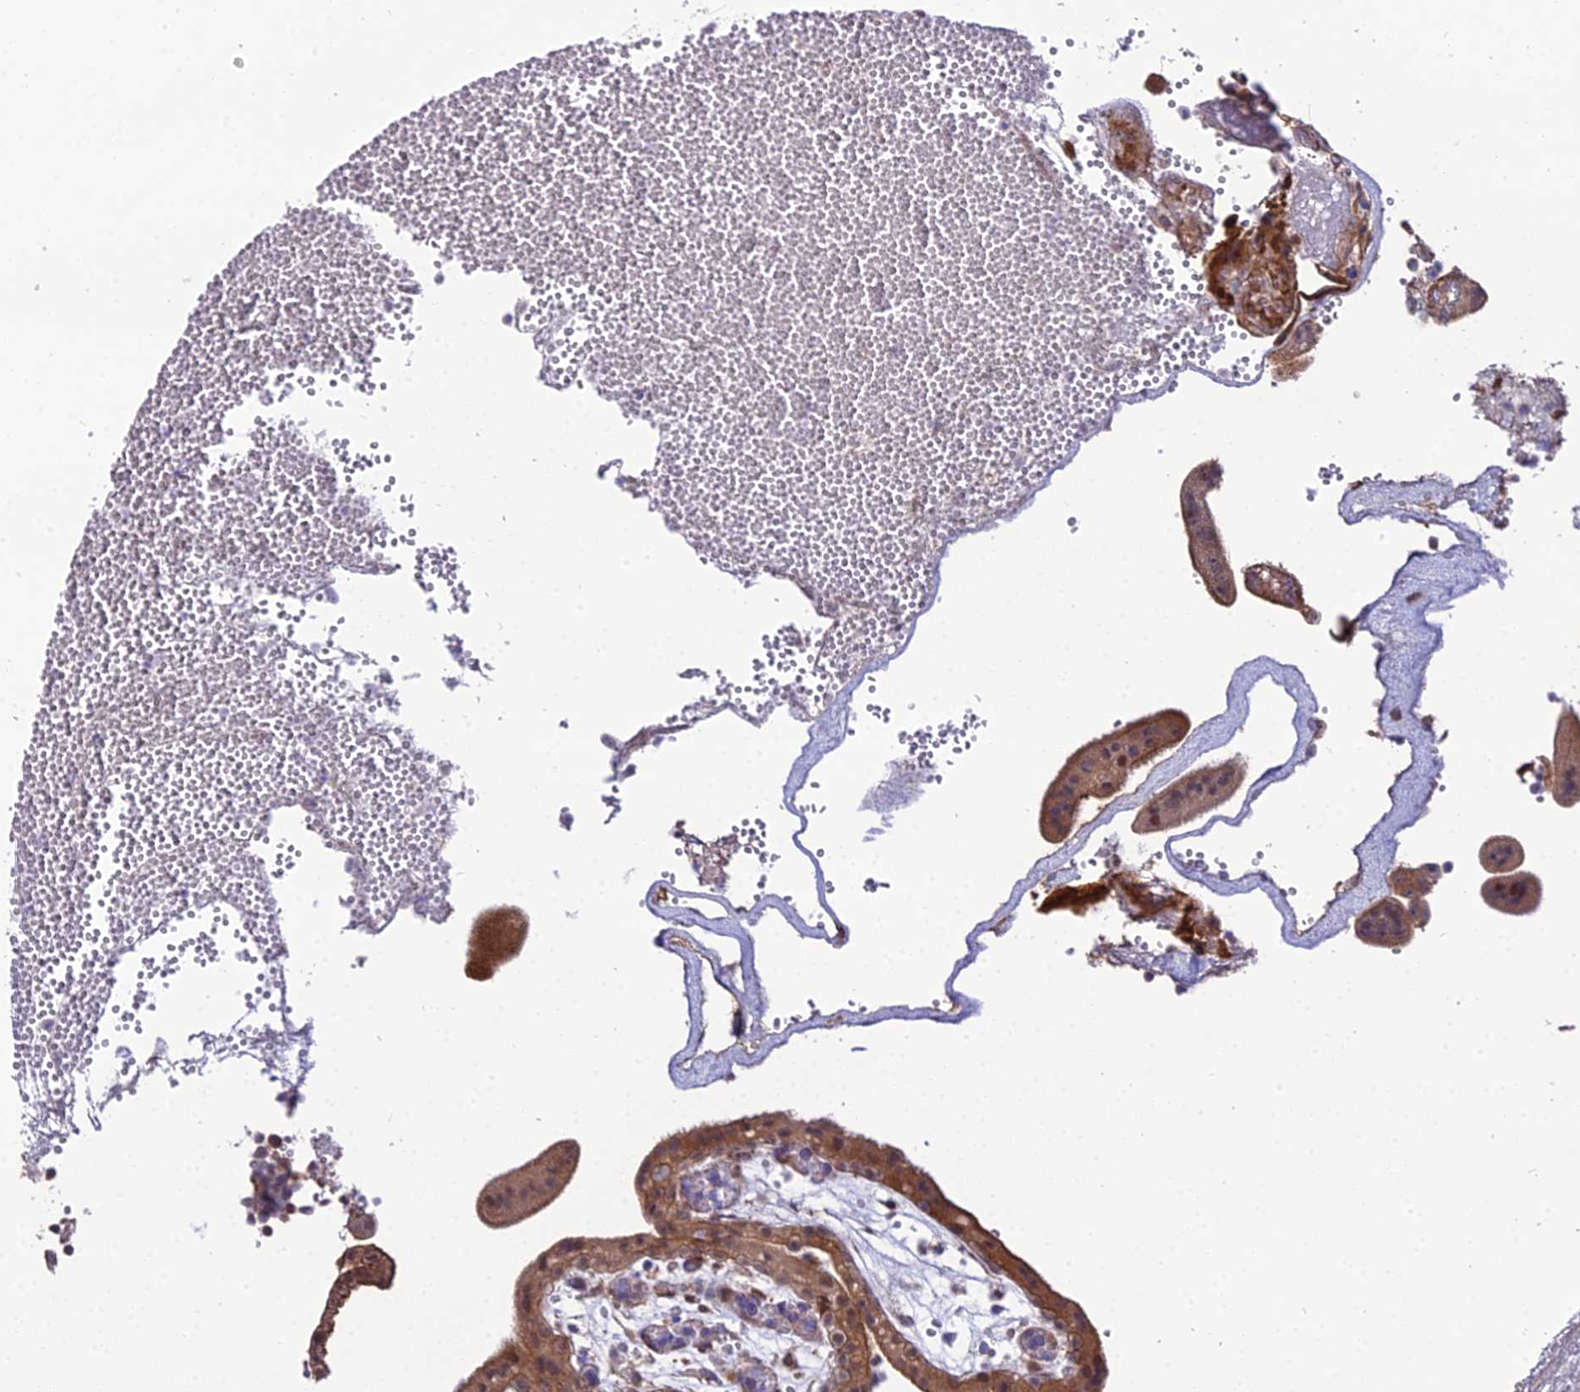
{"staining": {"intensity": "moderate", "quantity": ">75%", "location": "cytoplasmic/membranous"}, "tissue": "placenta", "cell_type": "Trophoblastic cells", "image_type": "normal", "snomed": [{"axis": "morphology", "description": "Normal tissue, NOS"}, {"axis": "topography", "description": "Placenta"}], "caption": "Placenta stained for a protein reveals moderate cytoplasmic/membranous positivity in trophoblastic cells. The staining was performed using DAB (3,3'-diaminobenzidine) to visualize the protein expression in brown, while the nuclei were stained in blue with hematoxylin (Magnification: 20x).", "gene": "TROAP", "patient": {"sex": "female", "age": 18}}